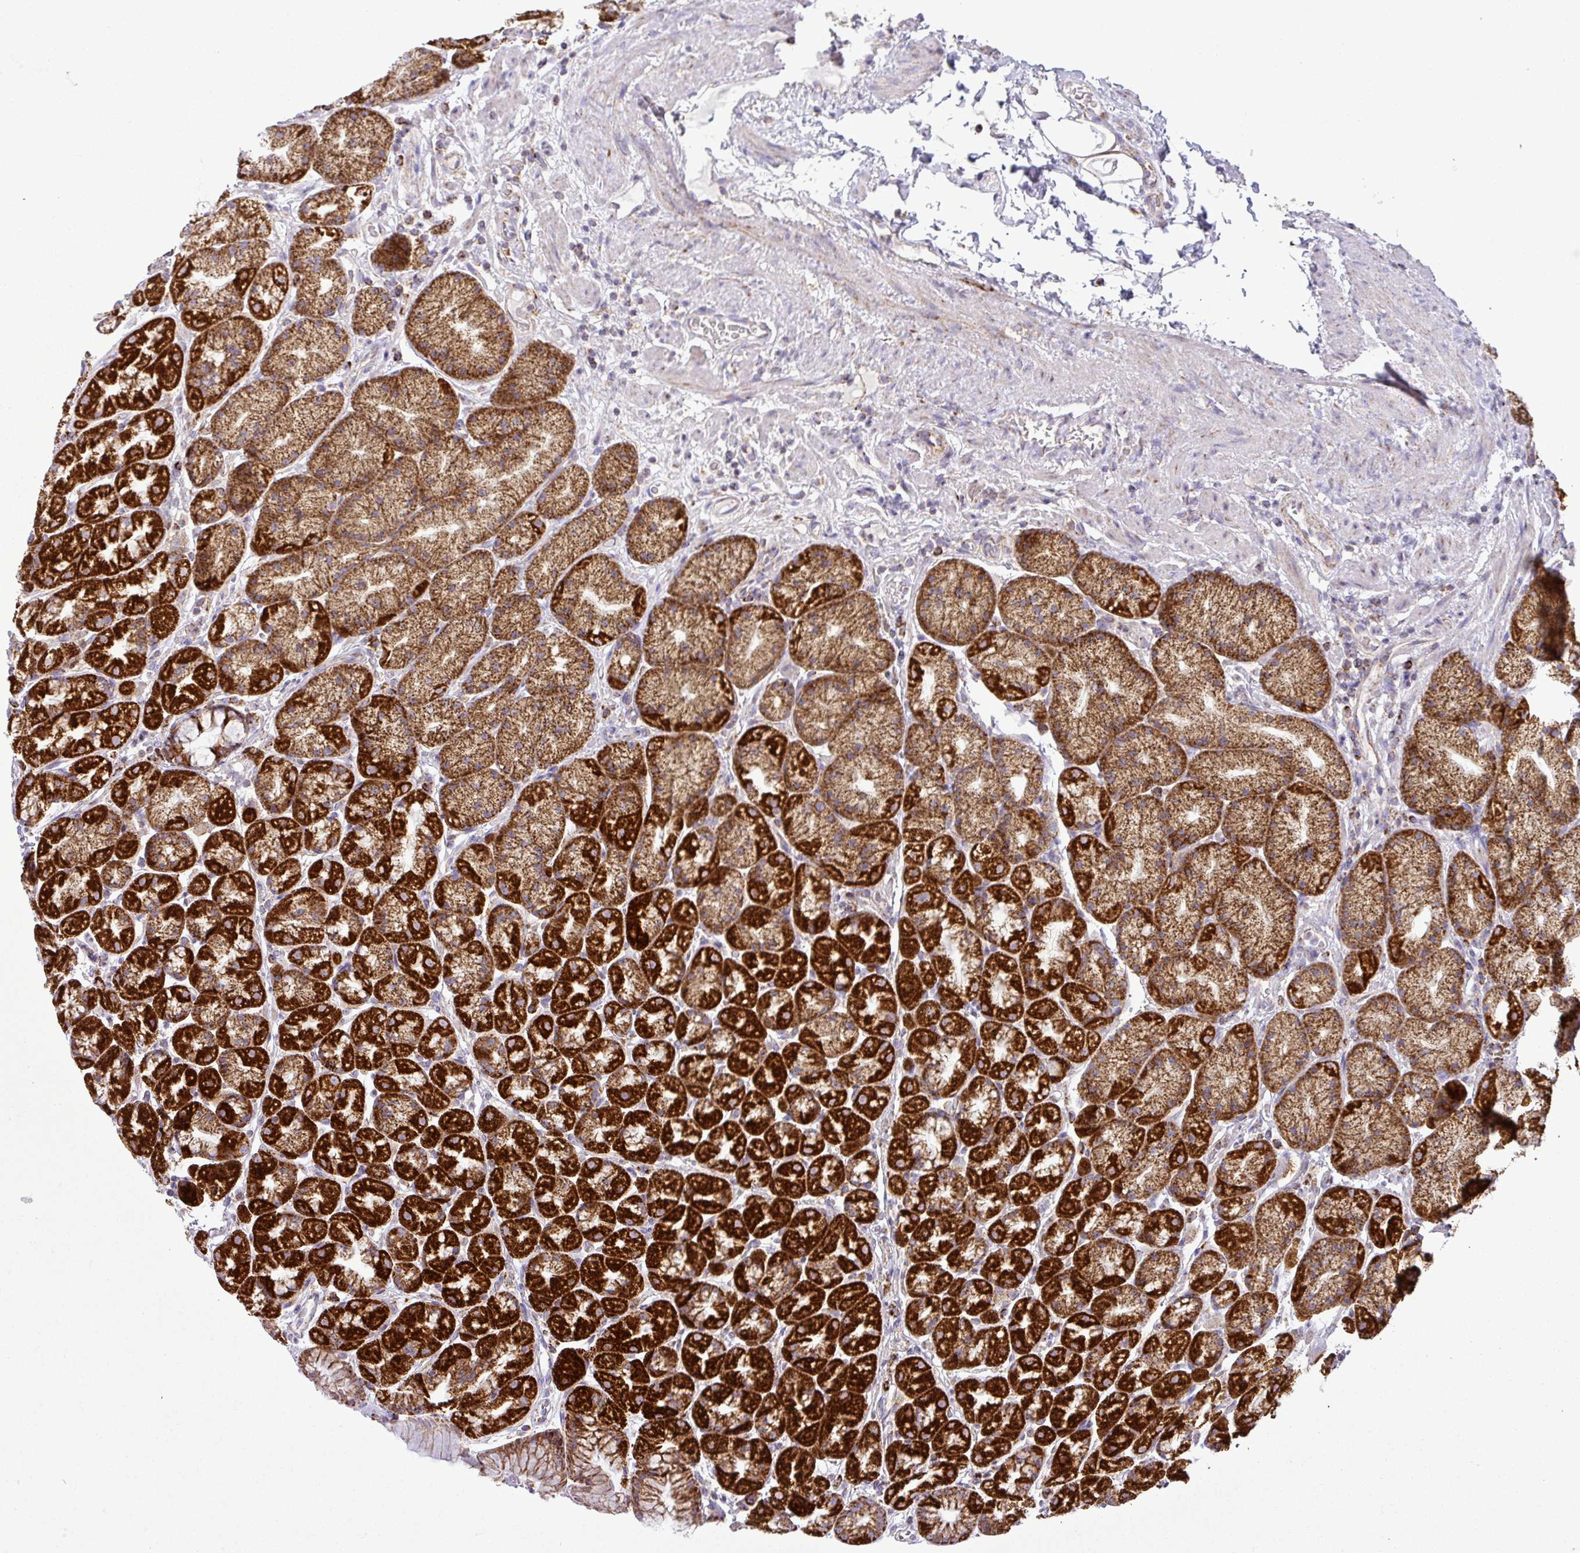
{"staining": {"intensity": "strong", "quantity": ">75%", "location": "cytoplasmic/membranous"}, "tissue": "stomach", "cell_type": "Glandular cells", "image_type": "normal", "snomed": [{"axis": "morphology", "description": "Normal tissue, NOS"}, {"axis": "topography", "description": "Stomach, lower"}], "caption": "Protein staining by immunohistochemistry (IHC) reveals strong cytoplasmic/membranous expression in about >75% of glandular cells in benign stomach.", "gene": "ZNF81", "patient": {"sex": "male", "age": 67}}